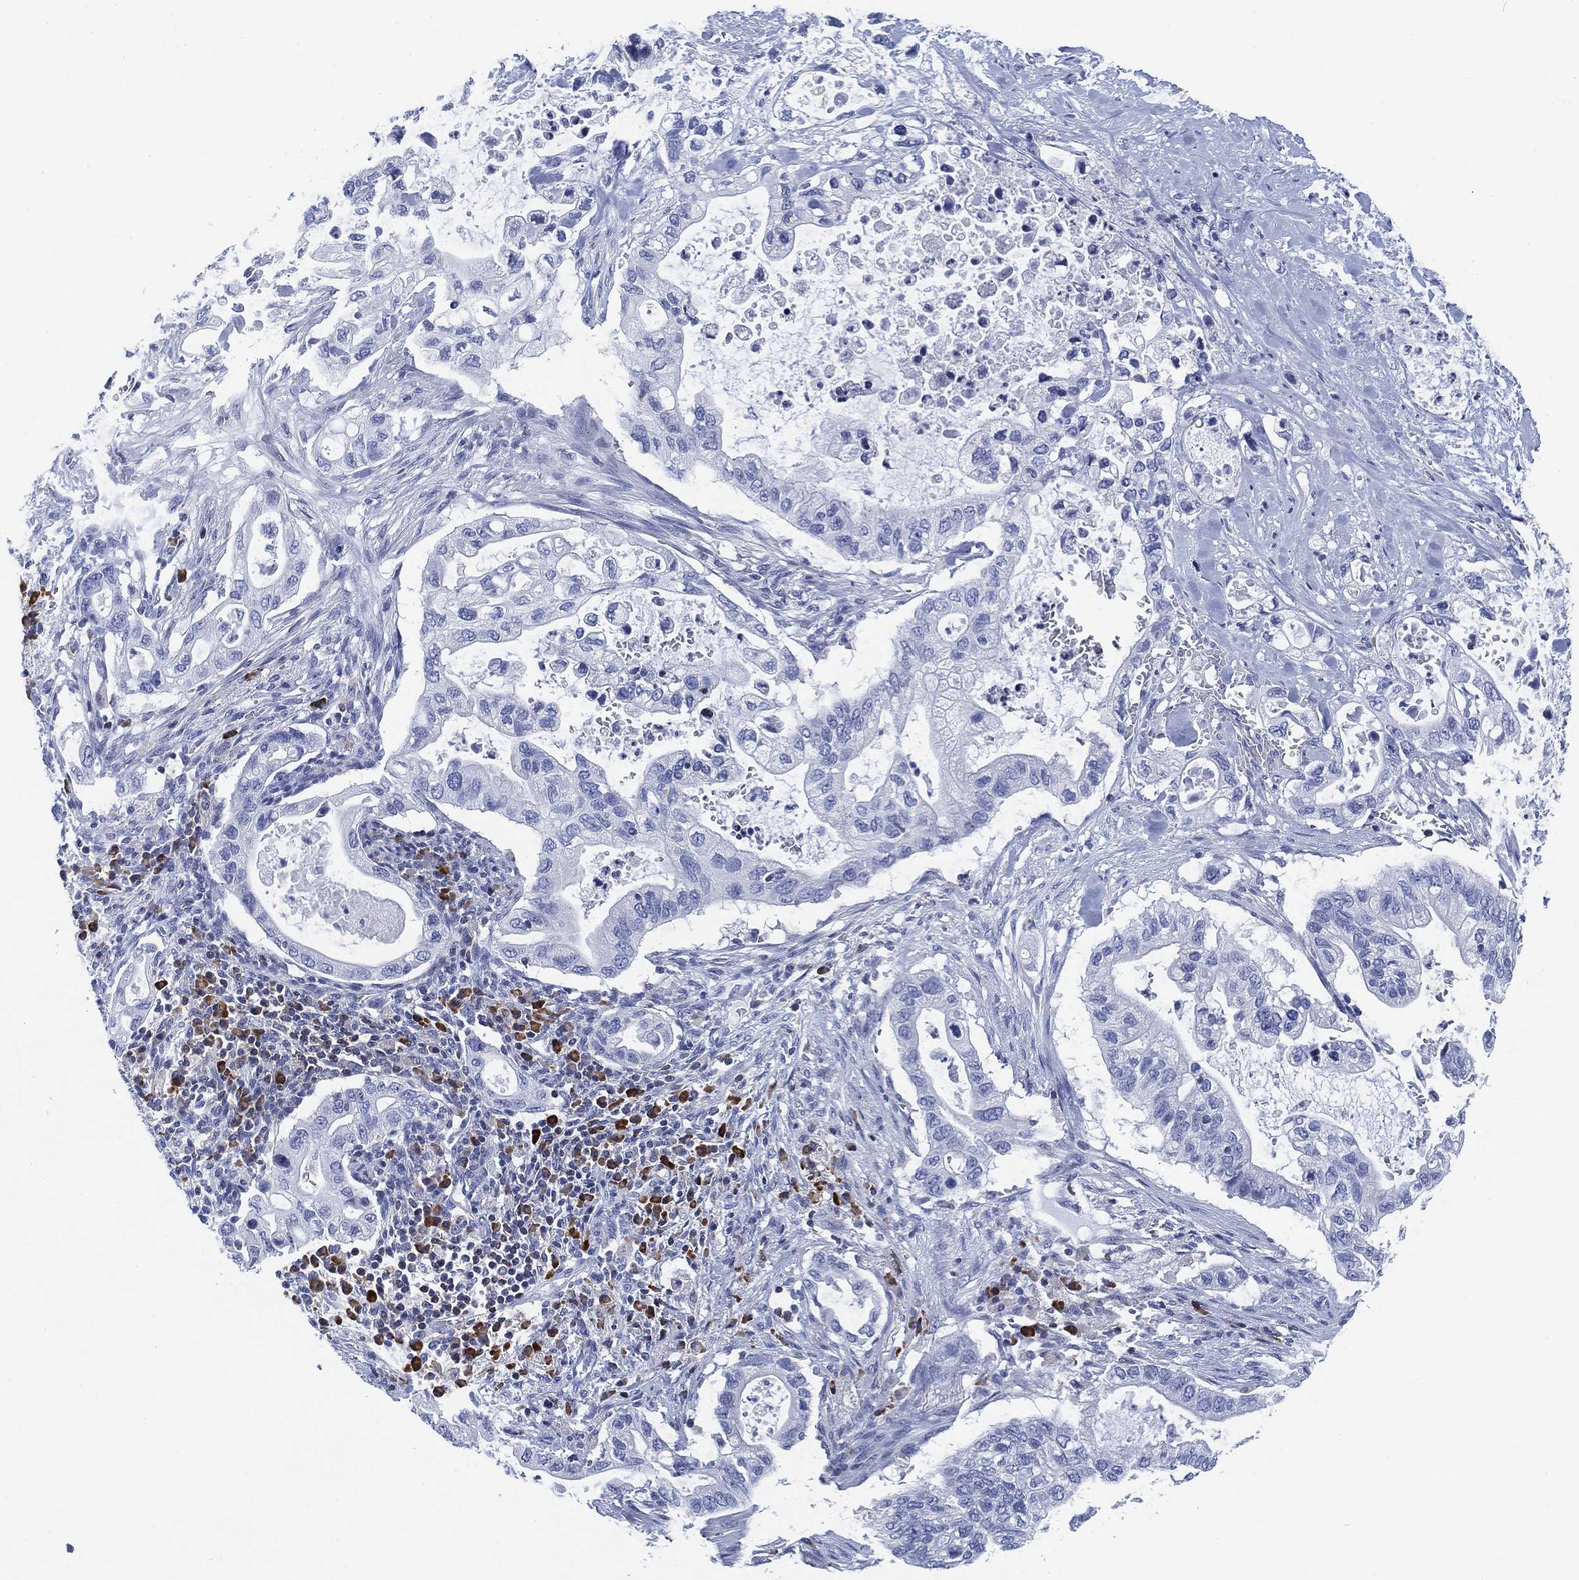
{"staining": {"intensity": "negative", "quantity": "none", "location": "none"}, "tissue": "pancreatic cancer", "cell_type": "Tumor cells", "image_type": "cancer", "snomed": [{"axis": "morphology", "description": "Adenocarcinoma, NOS"}, {"axis": "topography", "description": "Pancreas"}], "caption": "Immunohistochemical staining of pancreatic adenocarcinoma reveals no significant expression in tumor cells.", "gene": "FYB1", "patient": {"sex": "female", "age": 72}}